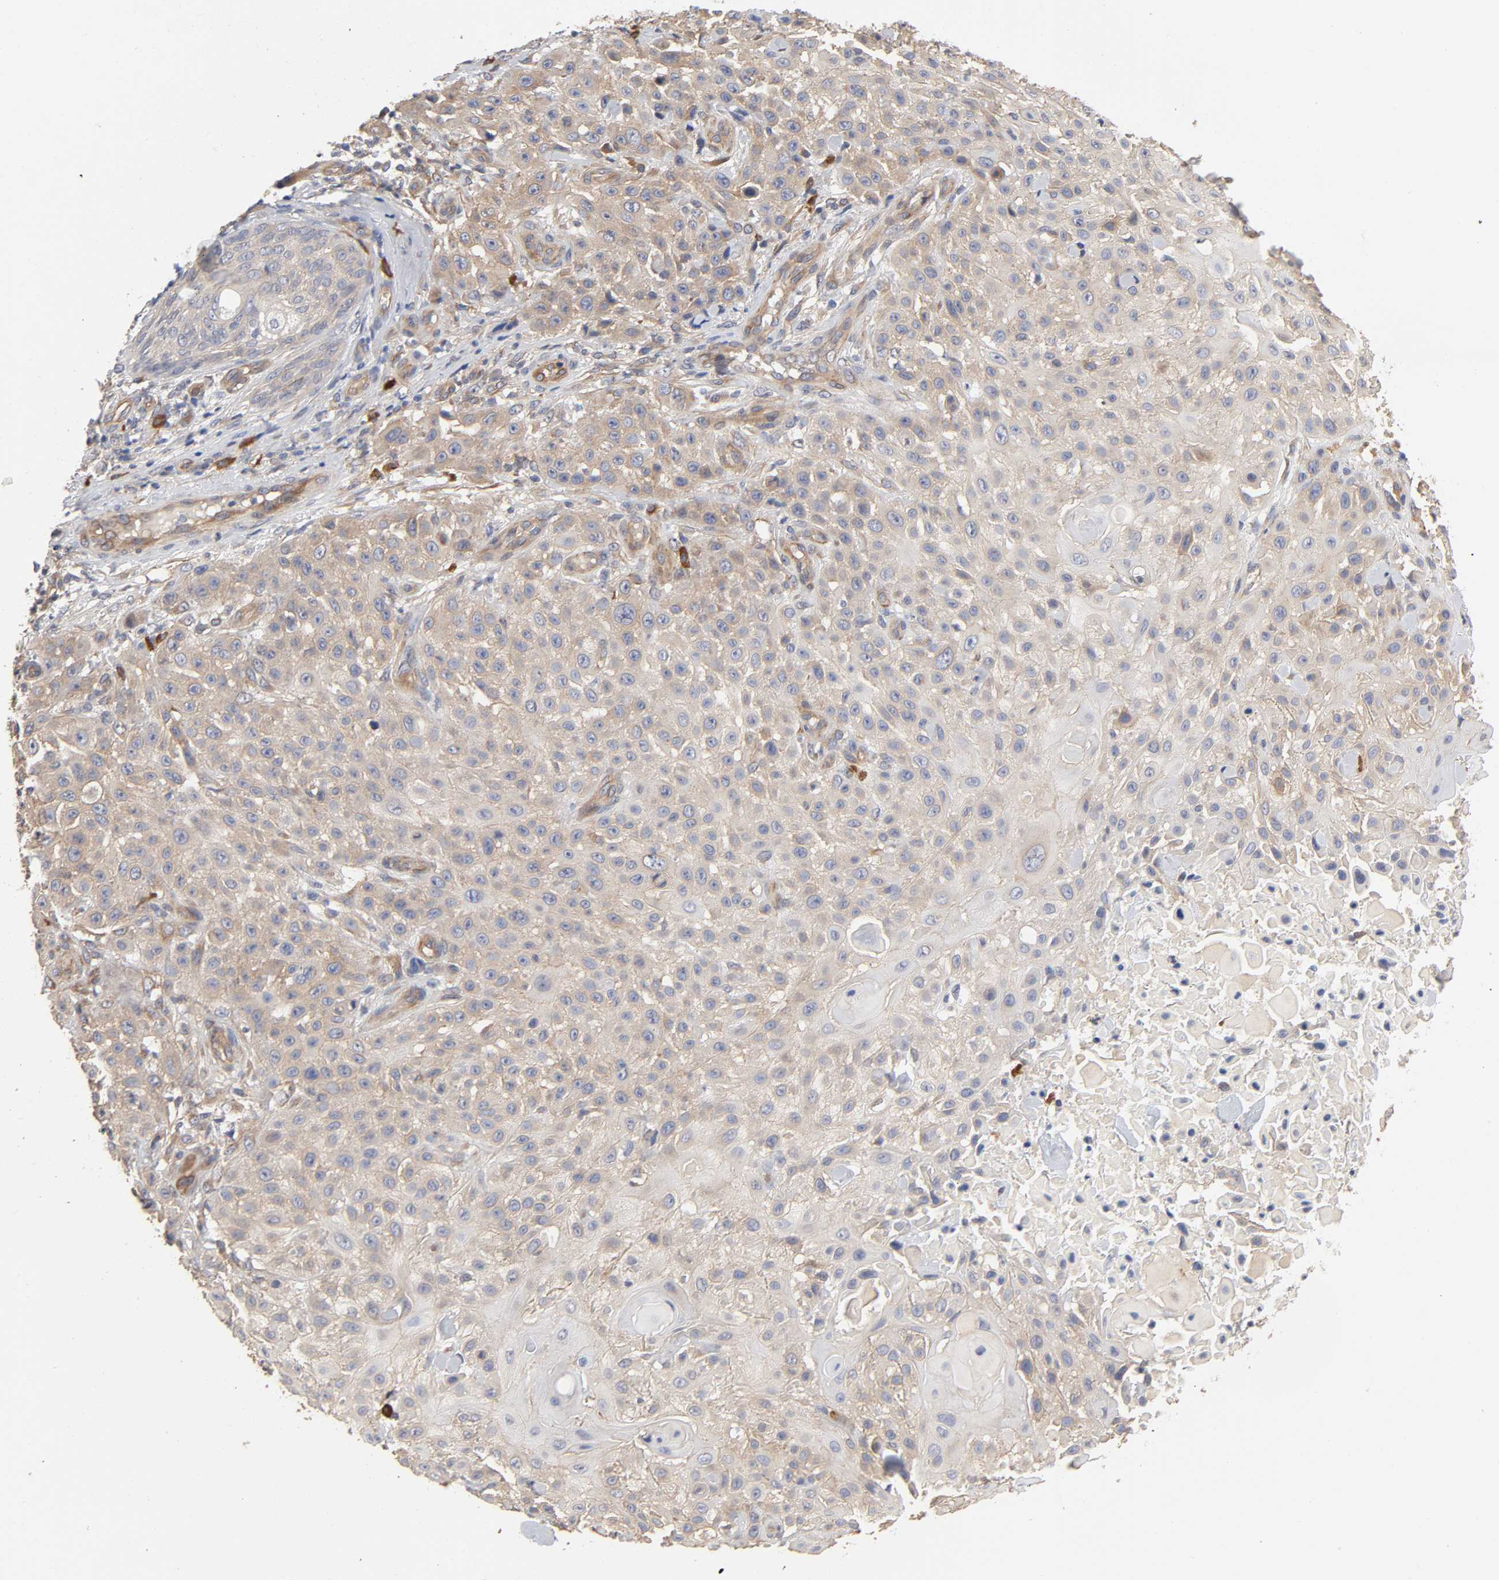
{"staining": {"intensity": "weak", "quantity": "<25%", "location": "cytoplasmic/membranous"}, "tissue": "skin cancer", "cell_type": "Tumor cells", "image_type": "cancer", "snomed": [{"axis": "morphology", "description": "Squamous cell carcinoma, NOS"}, {"axis": "topography", "description": "Skin"}], "caption": "DAB immunohistochemical staining of human skin squamous cell carcinoma reveals no significant staining in tumor cells. (Stains: DAB immunohistochemistry with hematoxylin counter stain, Microscopy: brightfield microscopy at high magnification).", "gene": "RAB13", "patient": {"sex": "female", "age": 42}}